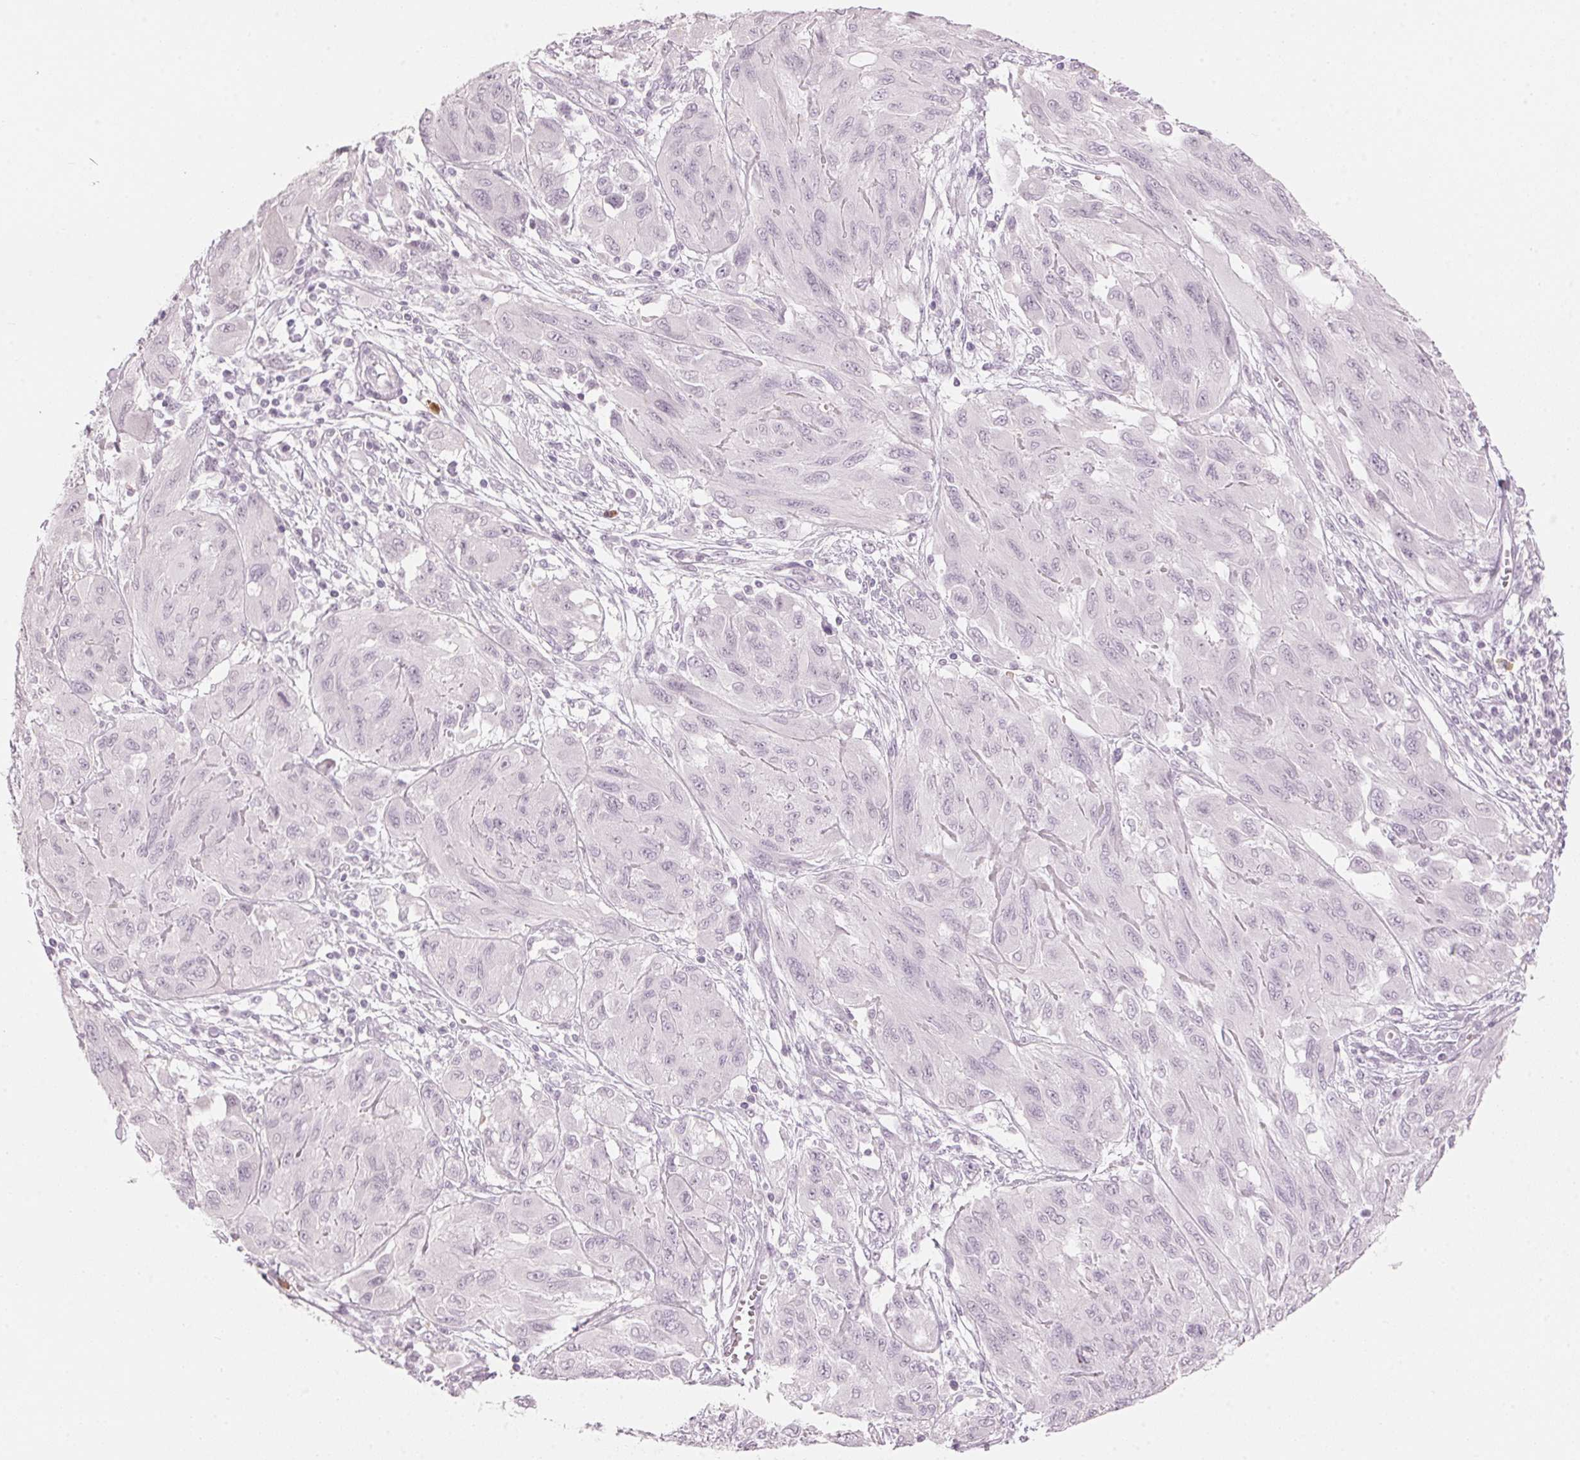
{"staining": {"intensity": "negative", "quantity": "none", "location": "none"}, "tissue": "melanoma", "cell_type": "Tumor cells", "image_type": "cancer", "snomed": [{"axis": "morphology", "description": "Malignant melanoma, NOS"}, {"axis": "topography", "description": "Skin"}], "caption": "High power microscopy image of an immunohistochemistry (IHC) photomicrograph of malignant melanoma, revealing no significant staining in tumor cells.", "gene": "SCTR", "patient": {"sex": "female", "age": 91}}